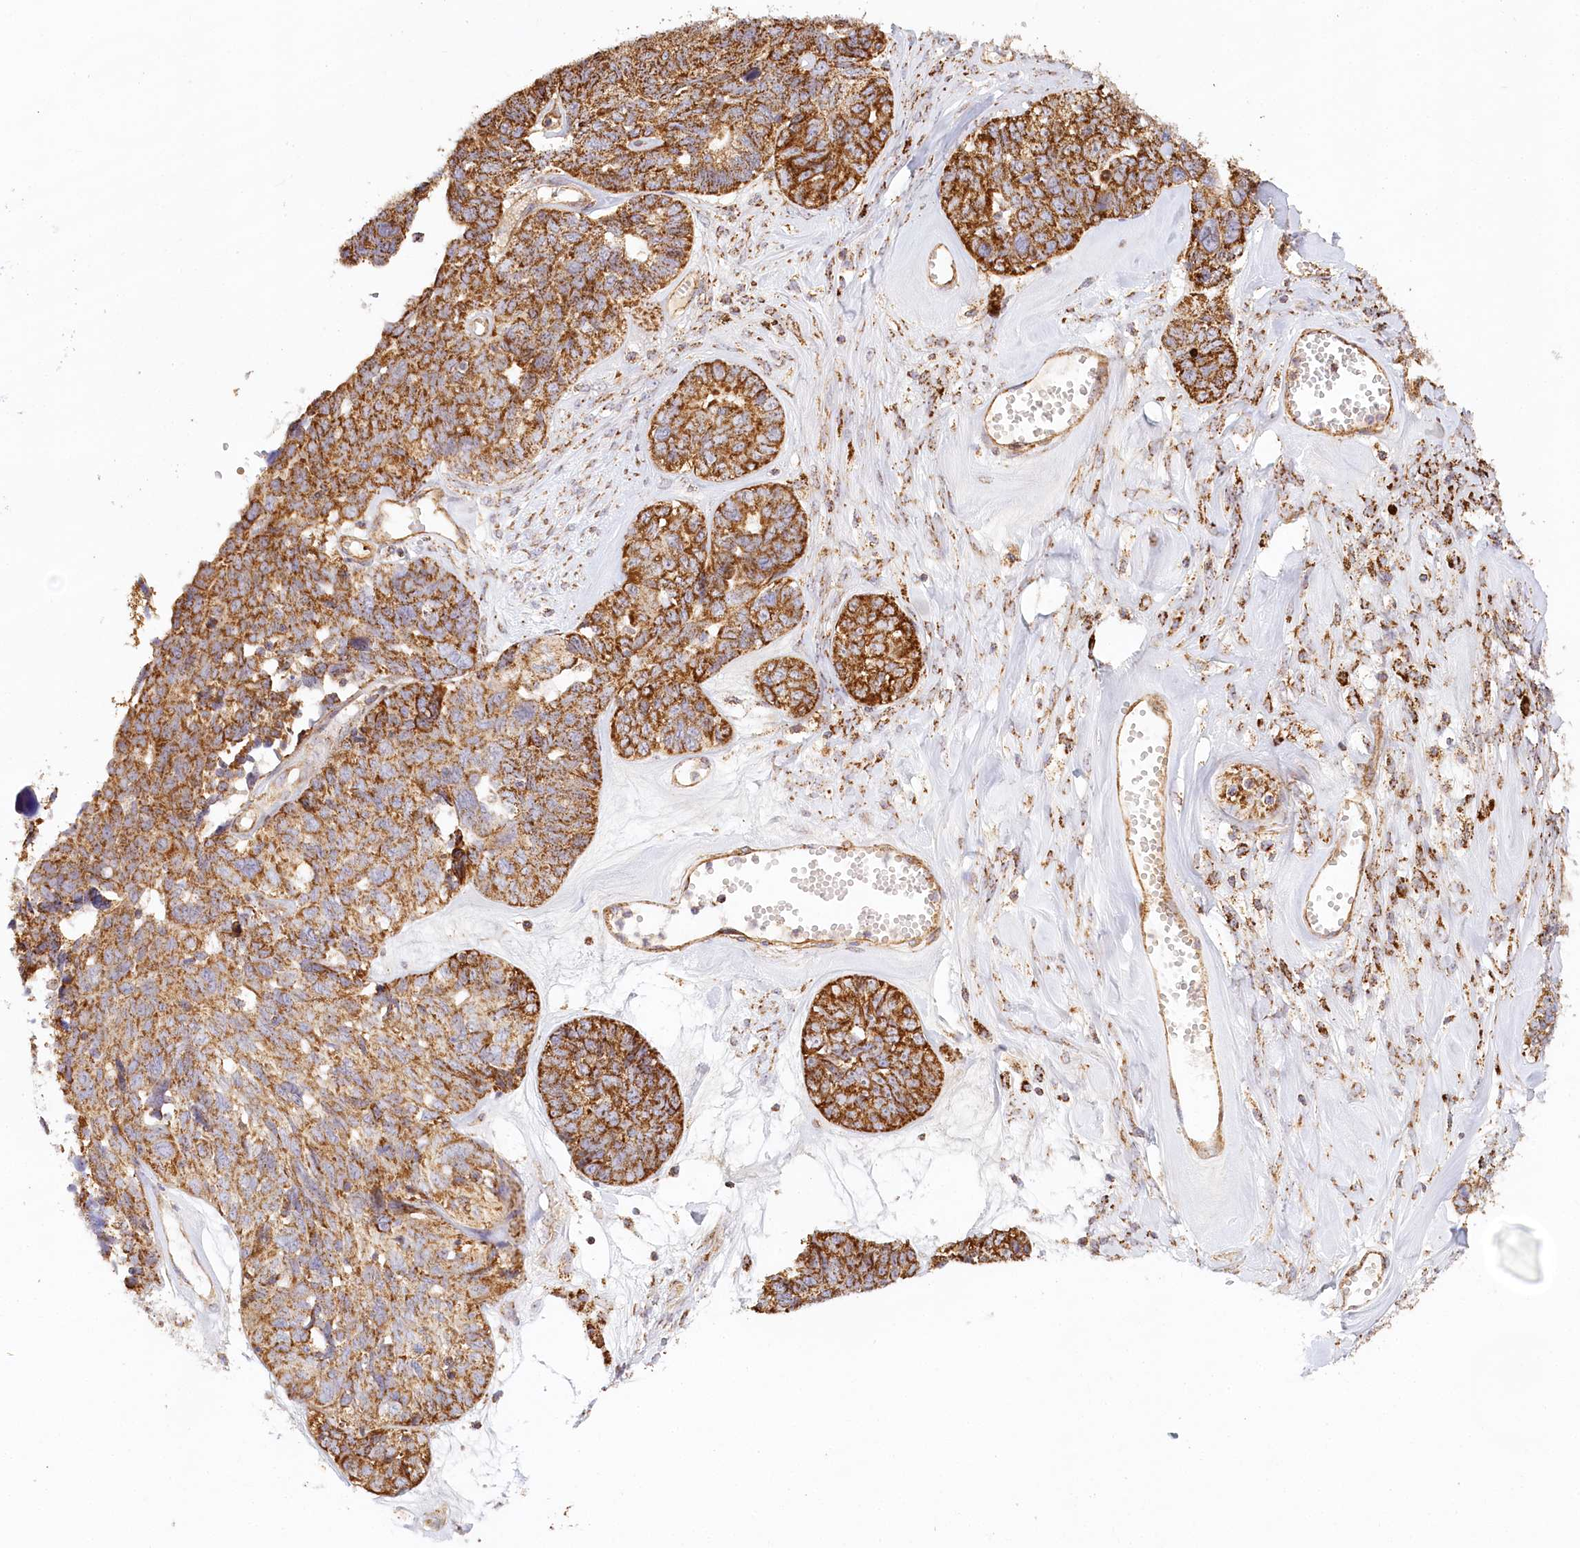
{"staining": {"intensity": "strong", "quantity": "25%-75%", "location": "cytoplasmic/membranous"}, "tissue": "ovarian cancer", "cell_type": "Tumor cells", "image_type": "cancer", "snomed": [{"axis": "morphology", "description": "Cystadenocarcinoma, serous, NOS"}, {"axis": "topography", "description": "Ovary"}], "caption": "Immunohistochemistry (IHC) photomicrograph of neoplastic tissue: serous cystadenocarcinoma (ovarian) stained using immunohistochemistry (IHC) exhibits high levels of strong protein expression localized specifically in the cytoplasmic/membranous of tumor cells, appearing as a cytoplasmic/membranous brown color.", "gene": "UMPS", "patient": {"sex": "female", "age": 79}}